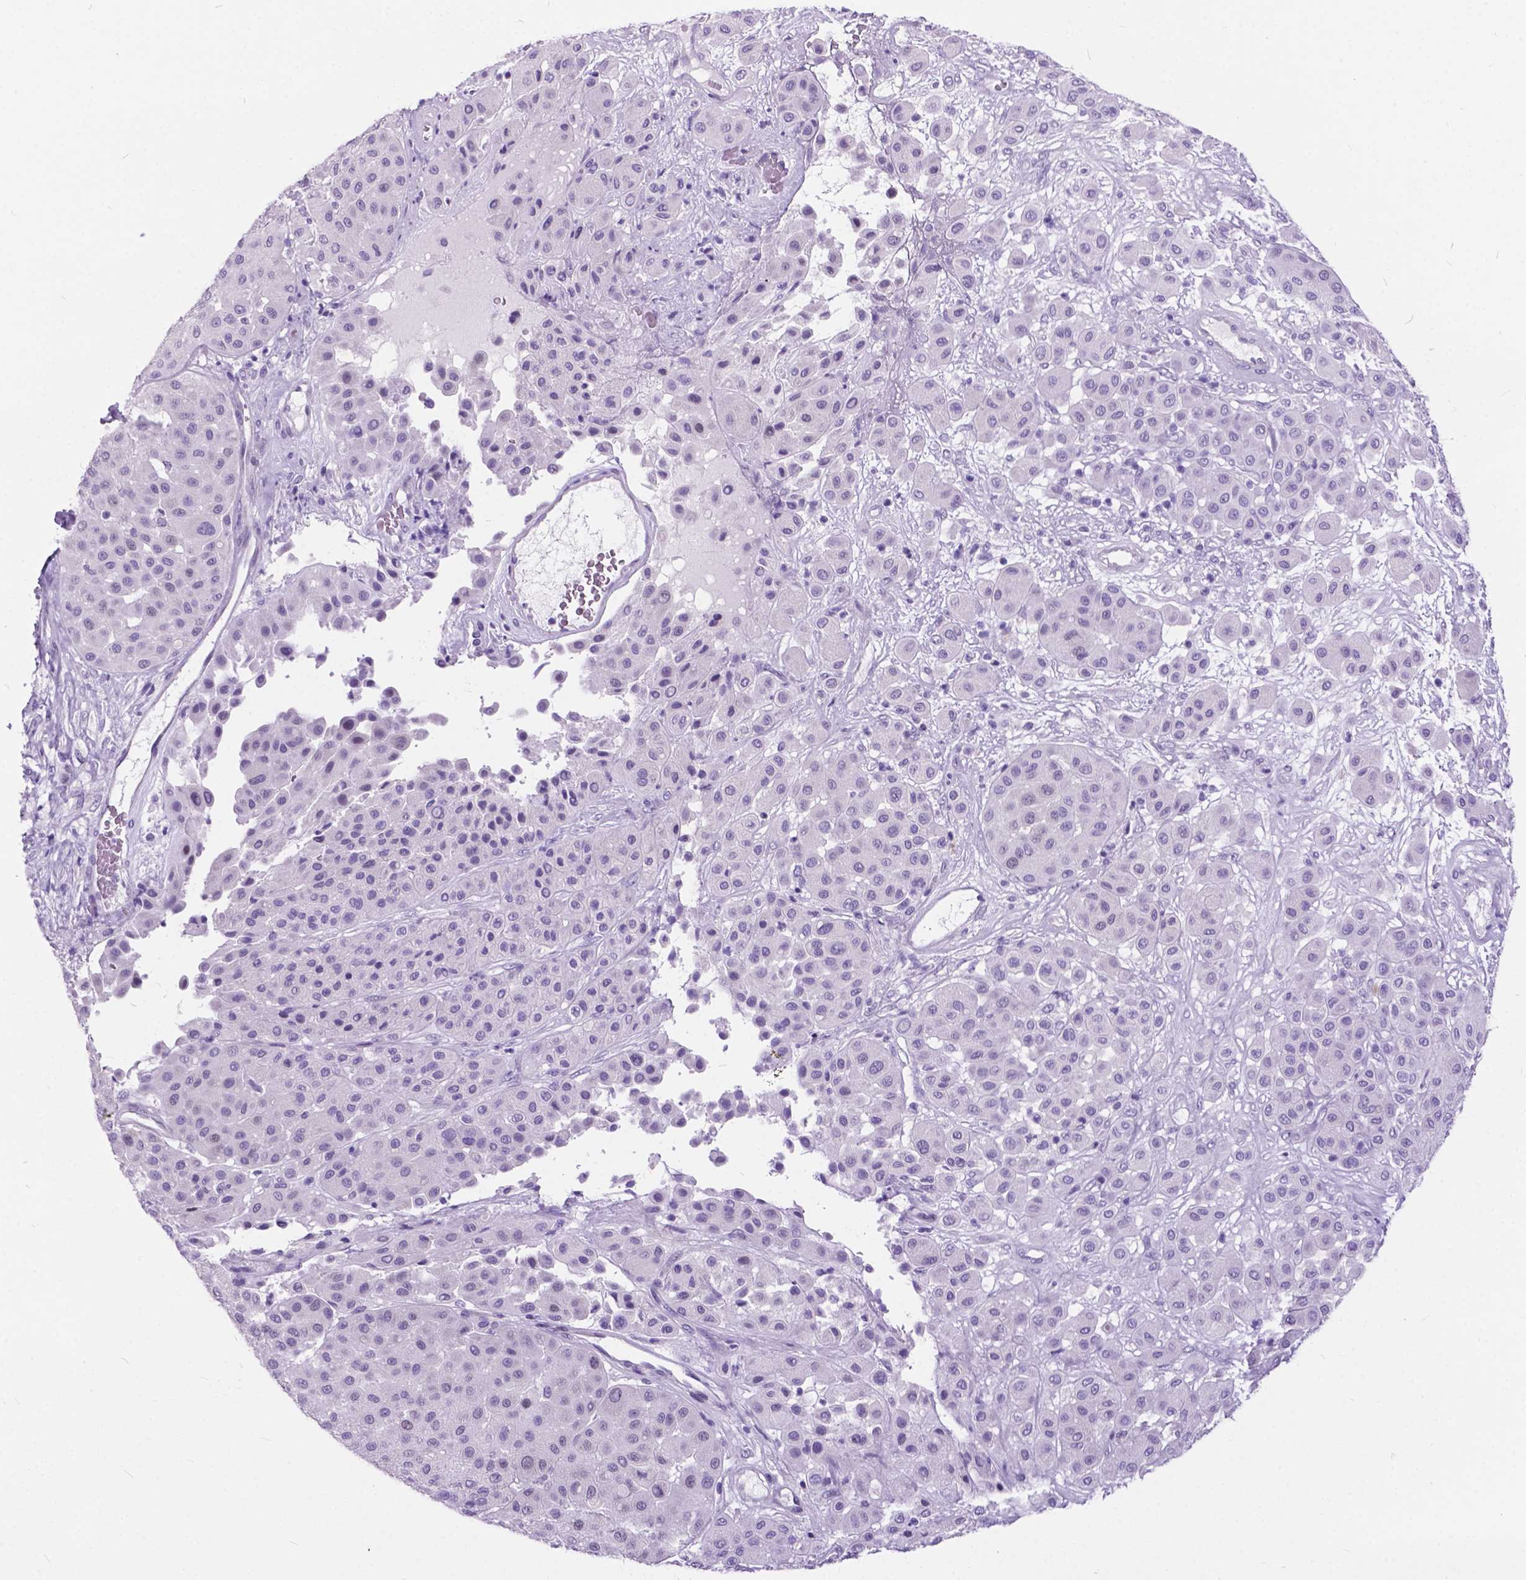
{"staining": {"intensity": "negative", "quantity": "none", "location": "none"}, "tissue": "melanoma", "cell_type": "Tumor cells", "image_type": "cancer", "snomed": [{"axis": "morphology", "description": "Malignant melanoma, Metastatic site"}, {"axis": "topography", "description": "Smooth muscle"}], "caption": "Immunohistochemistry micrograph of melanoma stained for a protein (brown), which shows no positivity in tumor cells.", "gene": "BSND", "patient": {"sex": "male", "age": 41}}